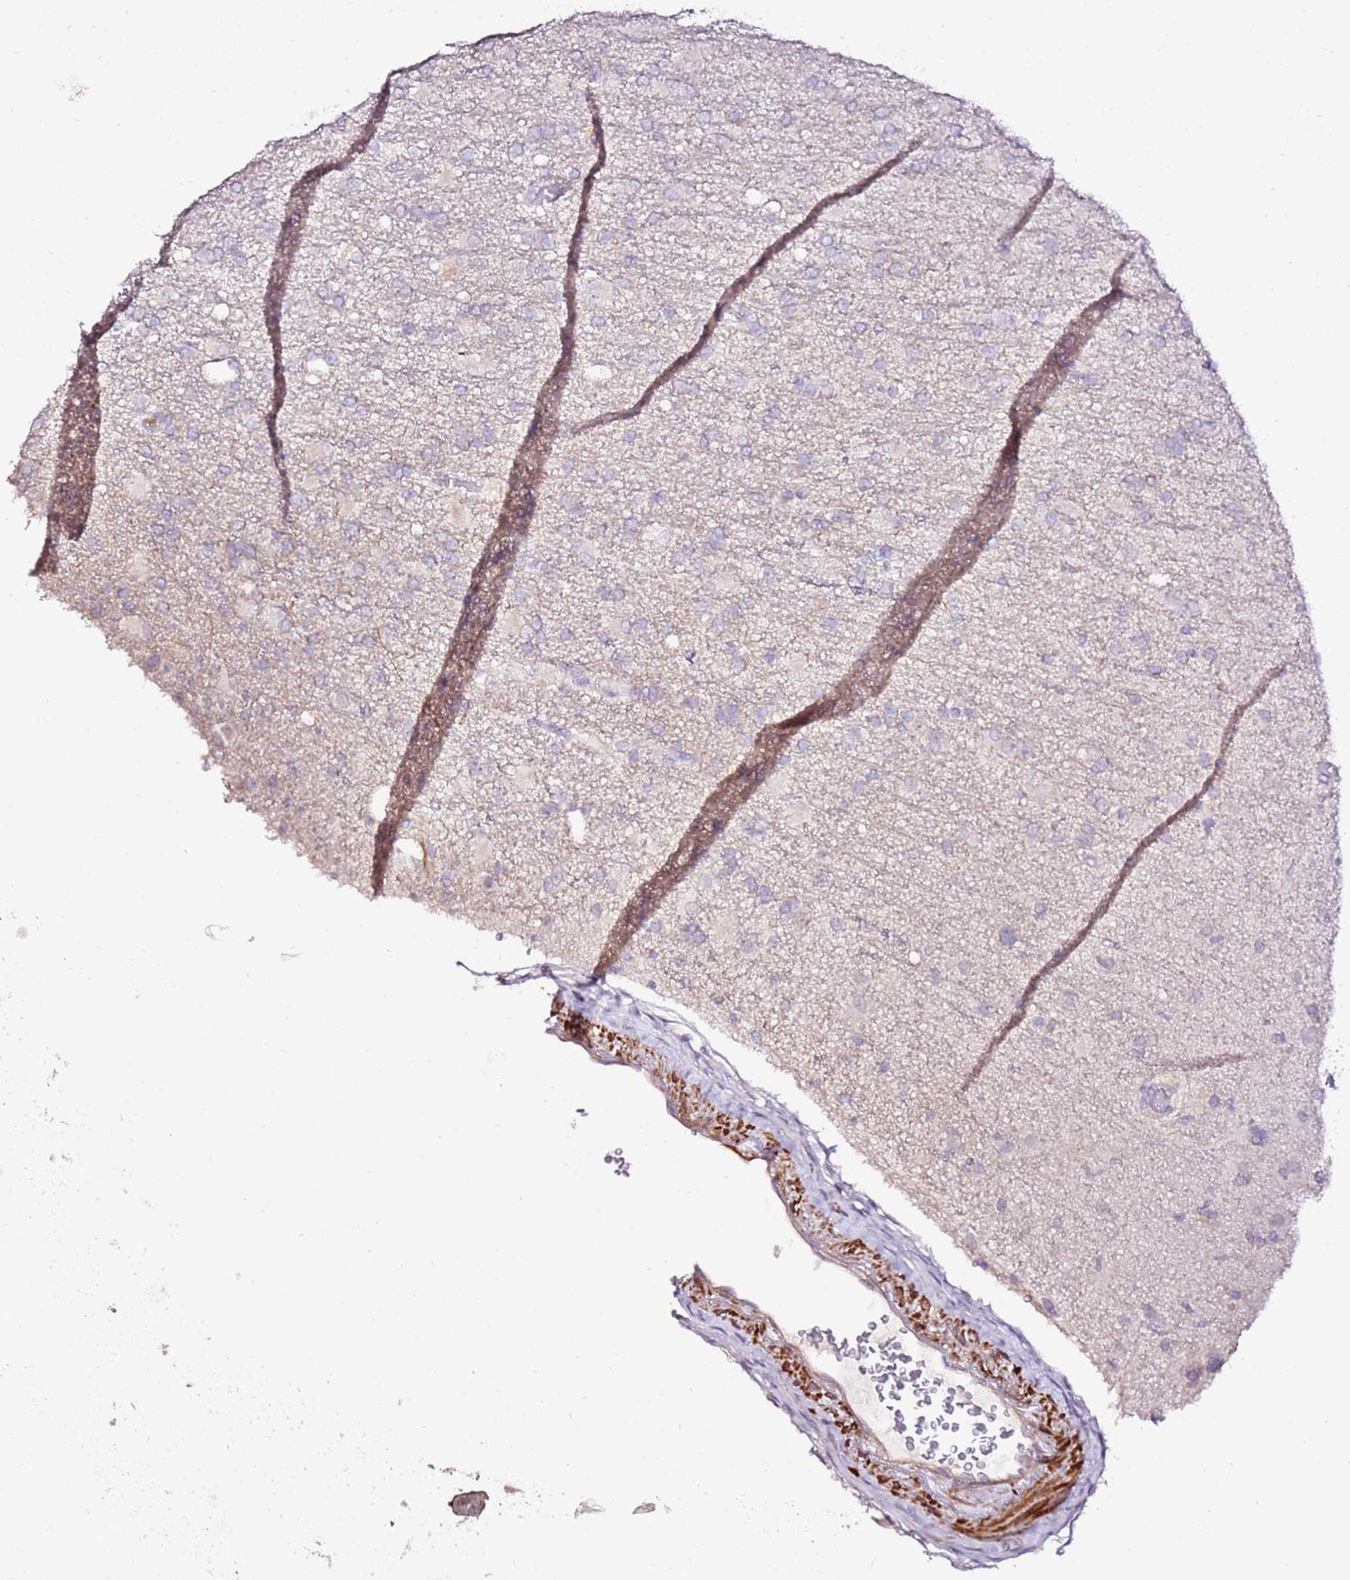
{"staining": {"intensity": "negative", "quantity": "none", "location": "none"}, "tissue": "glioma", "cell_type": "Tumor cells", "image_type": "cancer", "snomed": [{"axis": "morphology", "description": "Glioma, malignant, High grade"}, {"axis": "topography", "description": "Brain"}], "caption": "A high-resolution histopathology image shows immunohistochemistry (IHC) staining of malignant glioma (high-grade), which demonstrates no significant positivity in tumor cells. The staining is performed using DAB brown chromogen with nuclei counter-stained in using hematoxylin.", "gene": "ART5", "patient": {"sex": "female", "age": 74}}